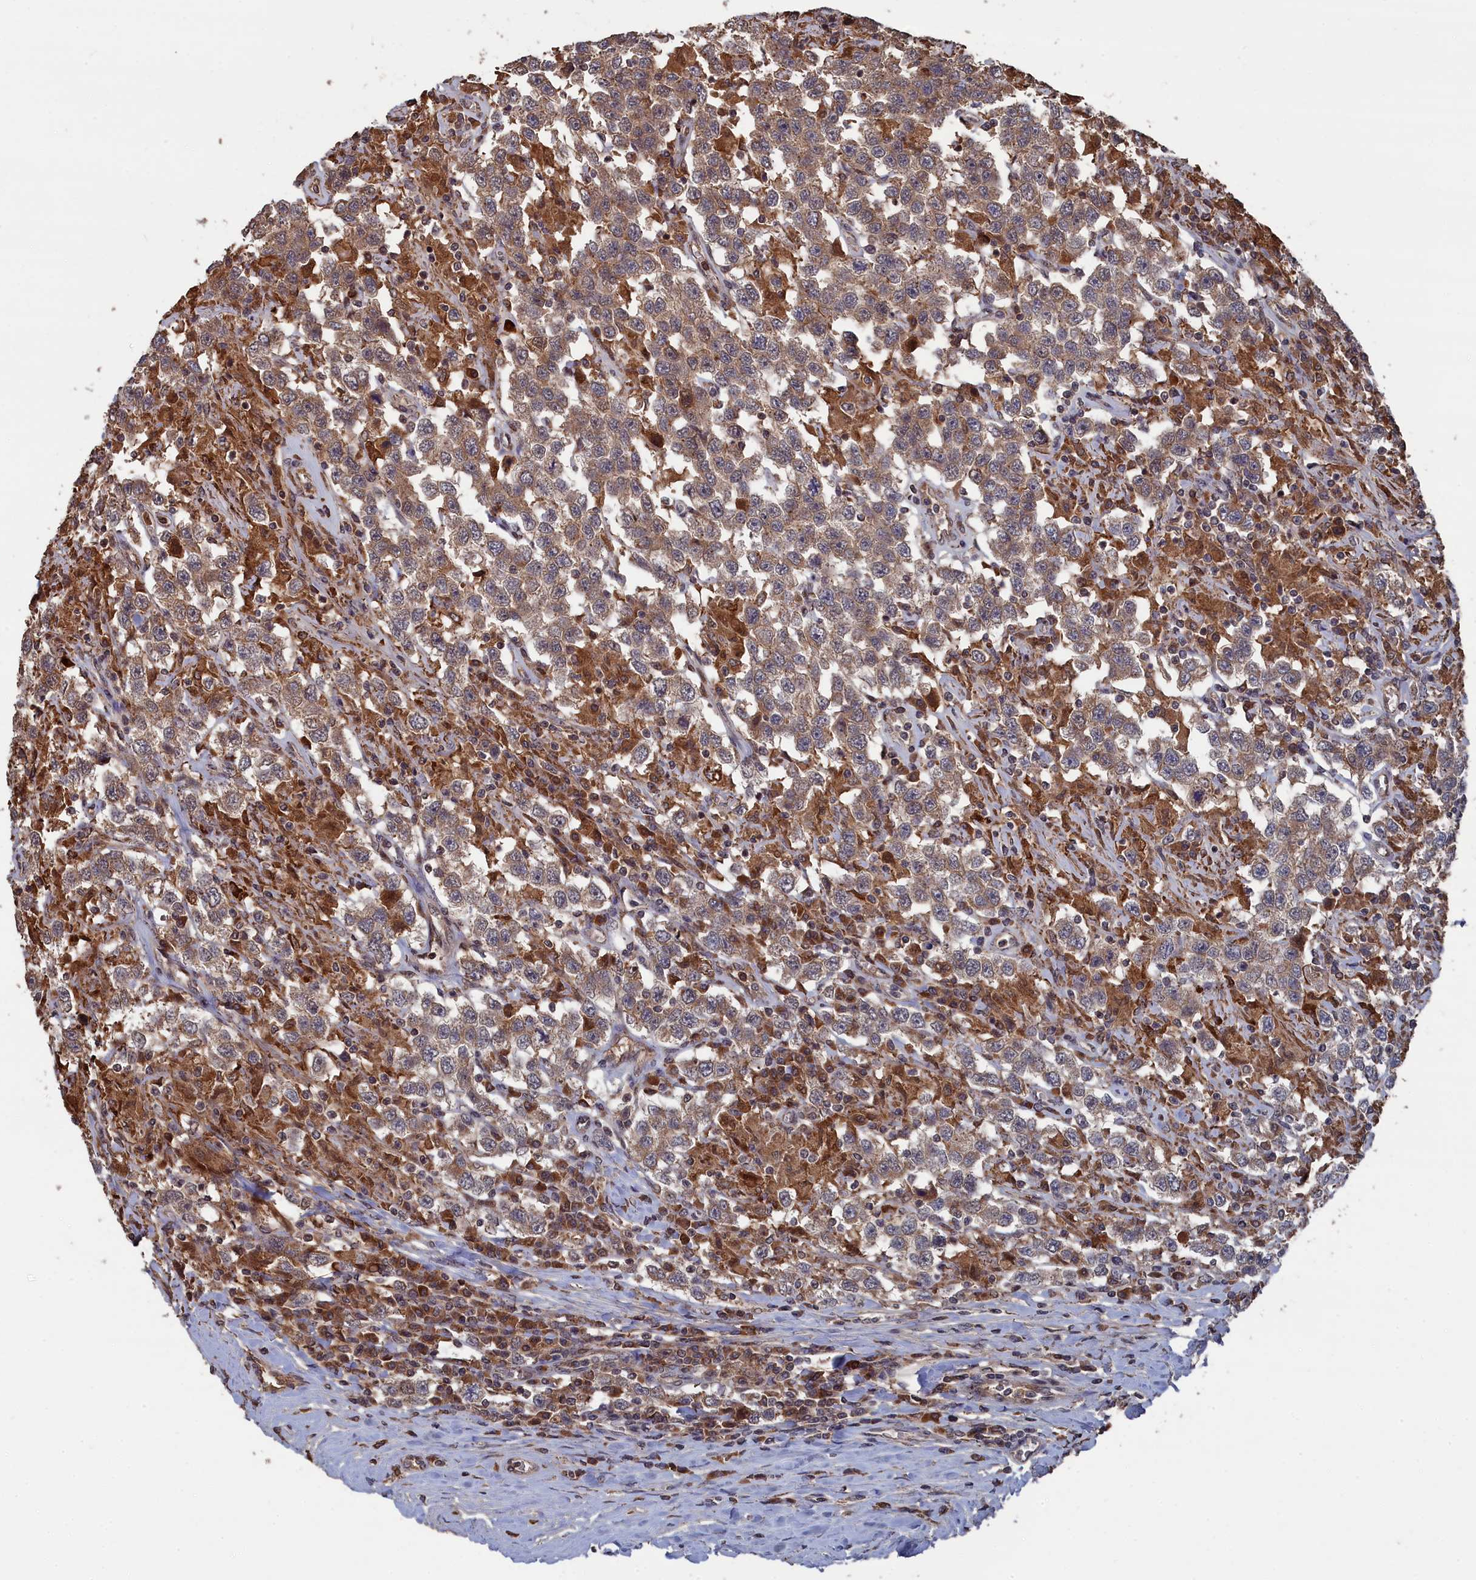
{"staining": {"intensity": "moderate", "quantity": ">75%", "location": "cytoplasmic/membranous"}, "tissue": "testis cancer", "cell_type": "Tumor cells", "image_type": "cancer", "snomed": [{"axis": "morphology", "description": "Seminoma, NOS"}, {"axis": "topography", "description": "Testis"}], "caption": "A histopathology image of human seminoma (testis) stained for a protein exhibits moderate cytoplasmic/membranous brown staining in tumor cells.", "gene": "CEACAM21", "patient": {"sex": "male", "age": 41}}